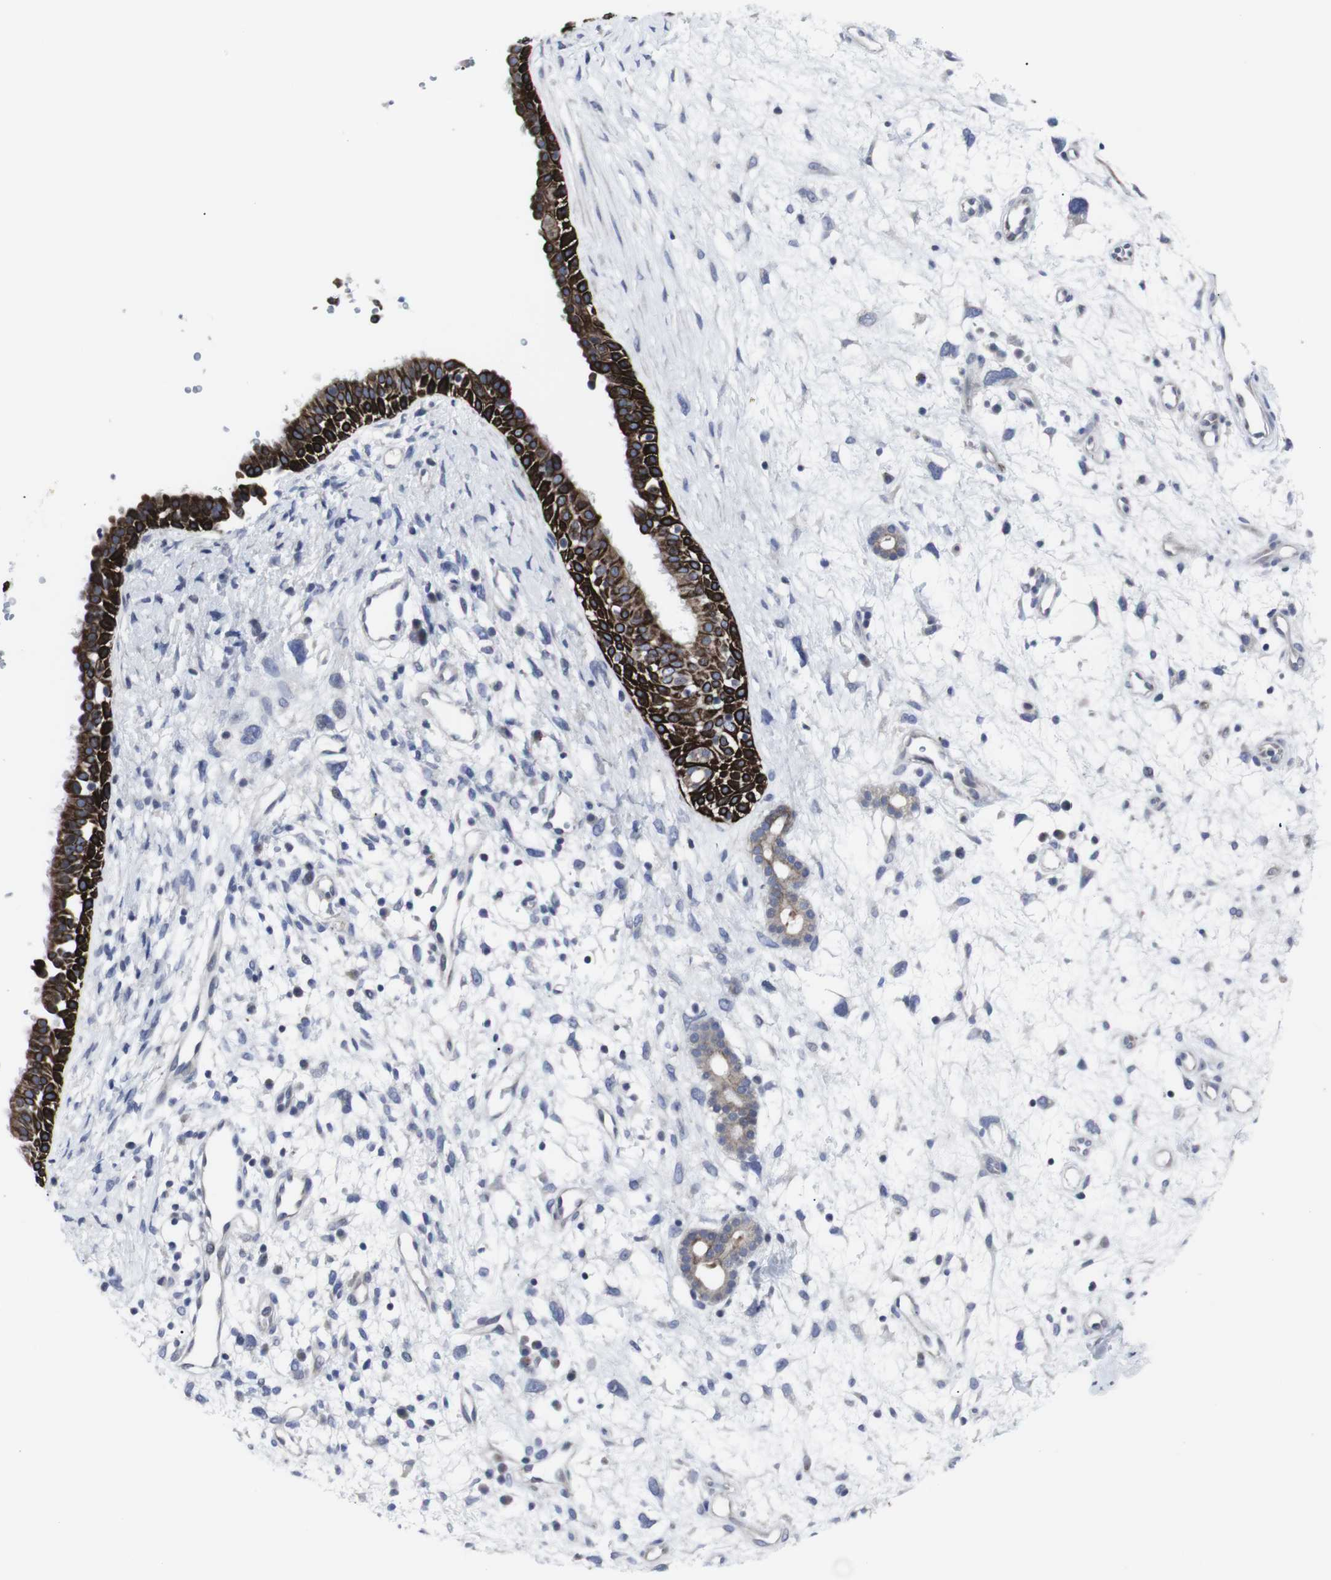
{"staining": {"intensity": "strong", "quantity": ">75%", "location": "cytoplasmic/membranous"}, "tissue": "nasopharynx", "cell_type": "Respiratory epithelial cells", "image_type": "normal", "snomed": [{"axis": "morphology", "description": "Normal tissue, NOS"}, {"axis": "topography", "description": "Nasopharynx"}], "caption": "This image displays immunohistochemistry (IHC) staining of benign human nasopharynx, with high strong cytoplasmic/membranous expression in approximately >75% of respiratory epithelial cells.", "gene": "HPRT1", "patient": {"sex": "male", "age": 22}}